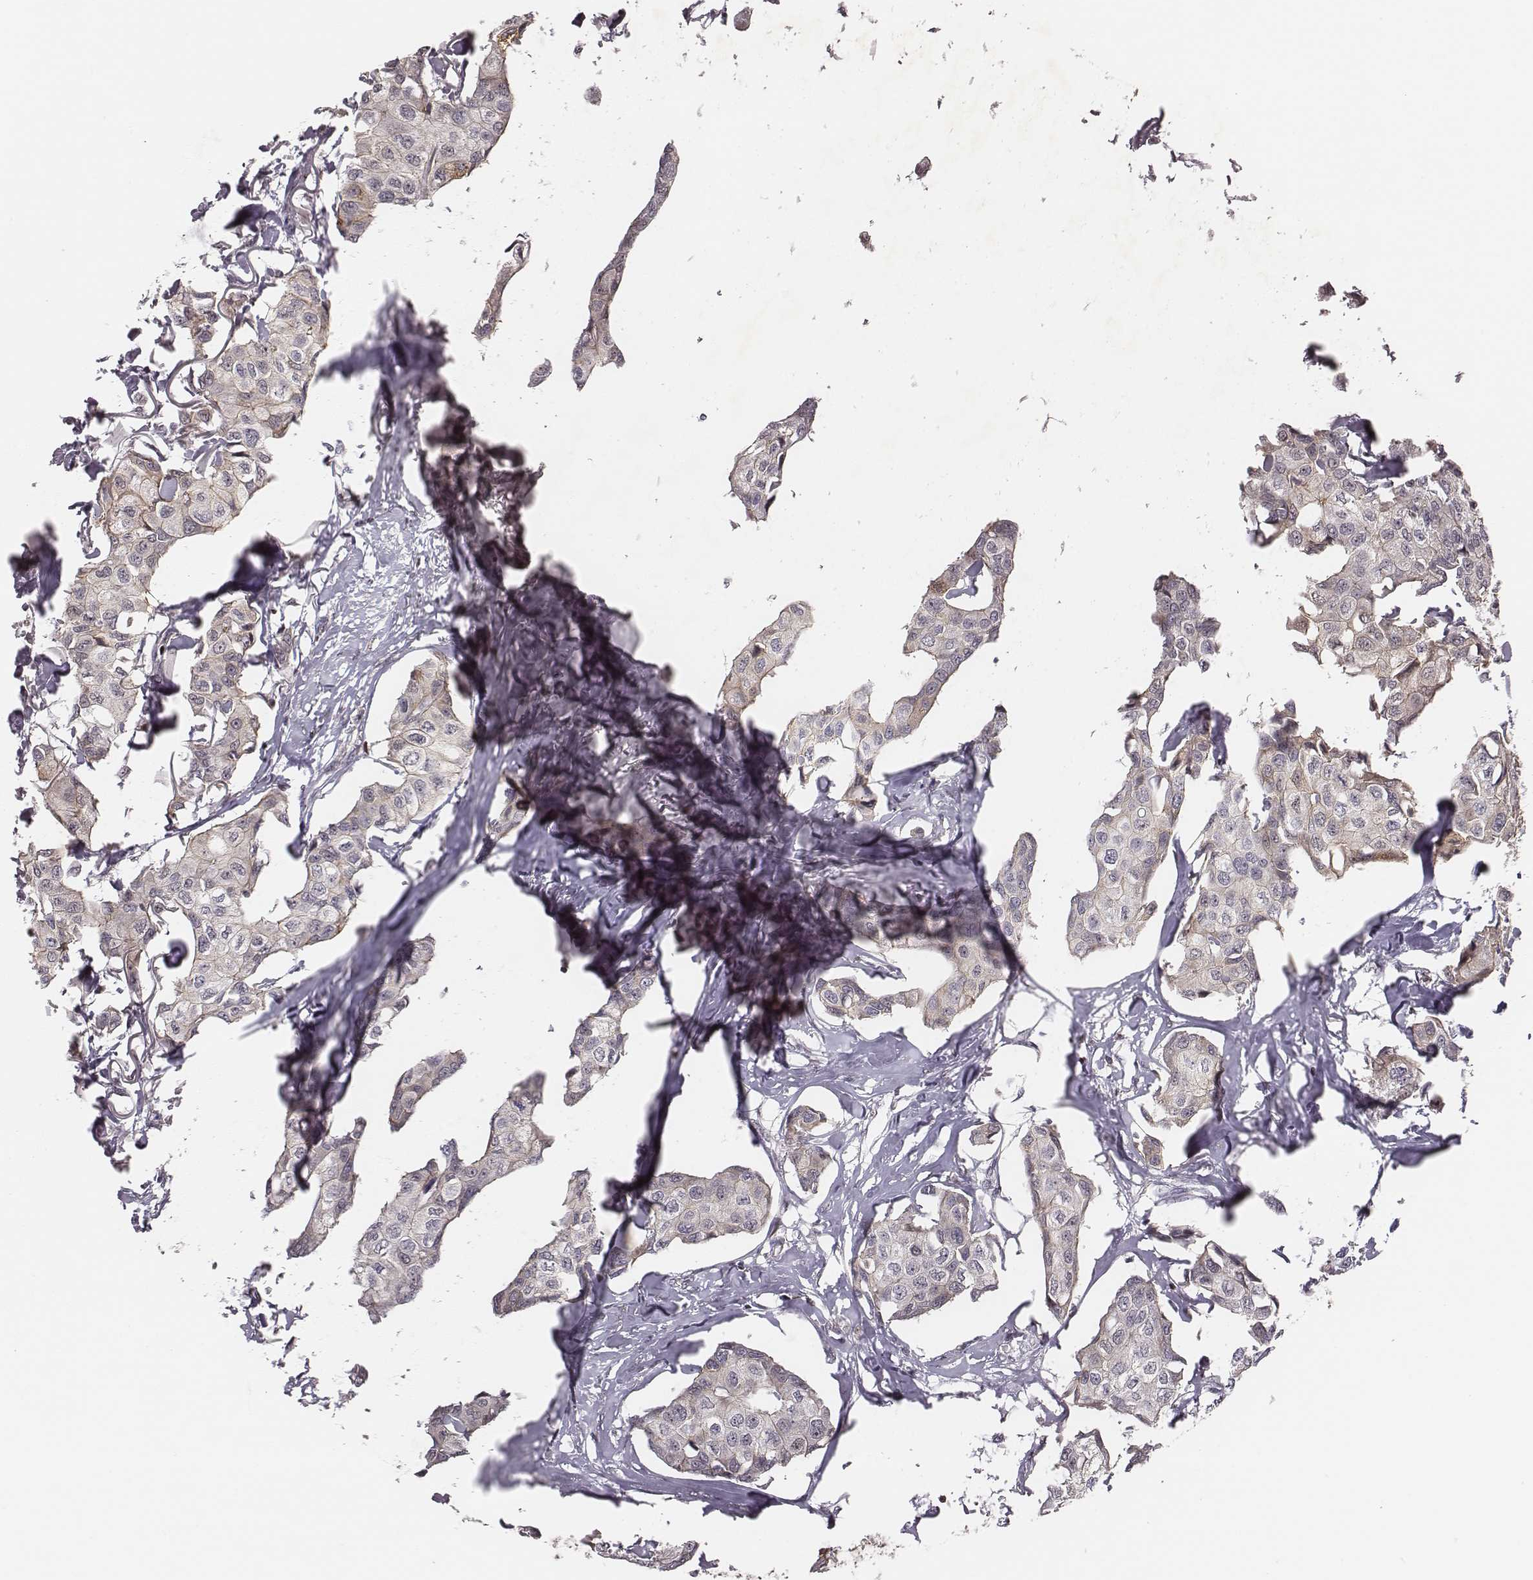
{"staining": {"intensity": "weak", "quantity": "25%-75%", "location": "cytoplasmic/membranous"}, "tissue": "breast cancer", "cell_type": "Tumor cells", "image_type": "cancer", "snomed": [{"axis": "morphology", "description": "Duct carcinoma"}, {"axis": "topography", "description": "Breast"}], "caption": "Immunohistochemistry (IHC) (DAB) staining of human breast infiltrating ductal carcinoma reveals weak cytoplasmic/membranous protein positivity in approximately 25%-75% of tumor cells.", "gene": "WDR59", "patient": {"sex": "female", "age": 80}}